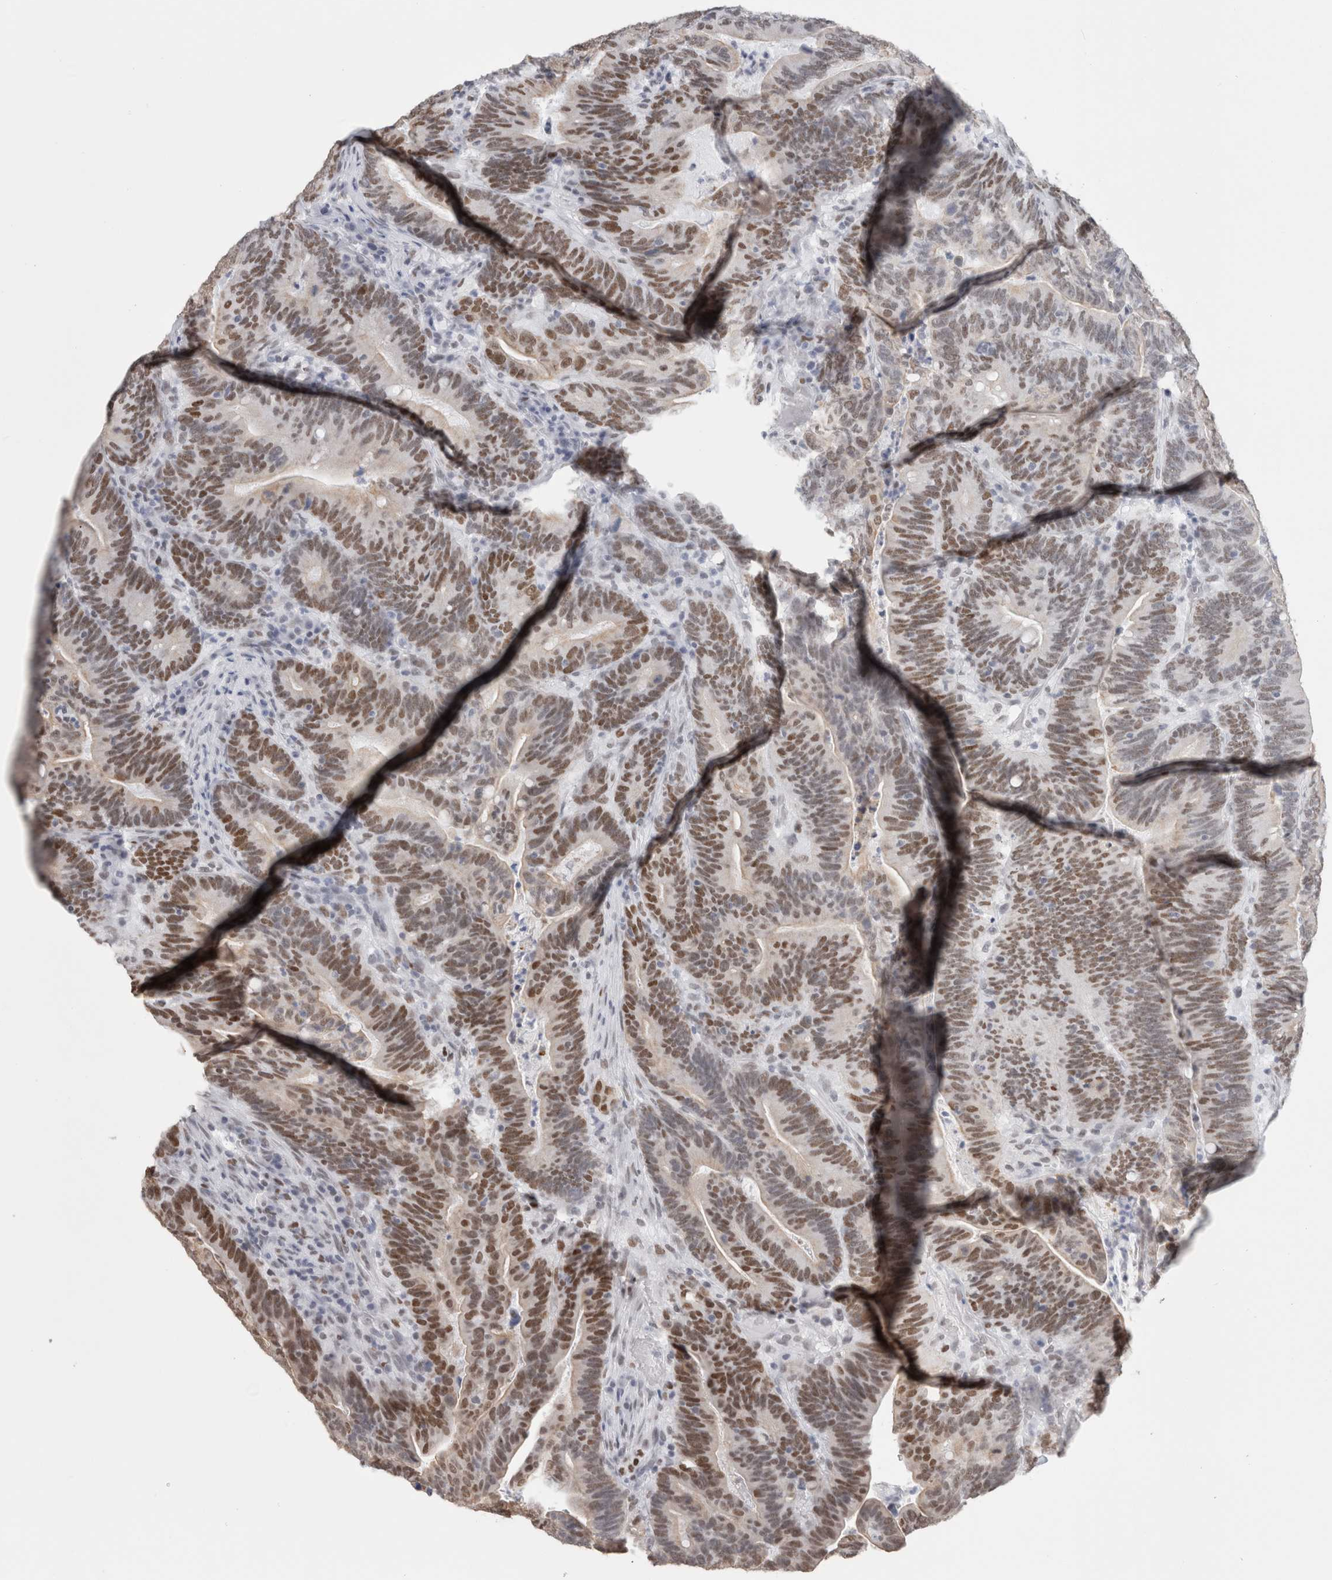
{"staining": {"intensity": "strong", "quantity": "25%-75%", "location": "nuclear"}, "tissue": "colorectal cancer", "cell_type": "Tumor cells", "image_type": "cancer", "snomed": [{"axis": "morphology", "description": "Adenocarcinoma, NOS"}, {"axis": "topography", "description": "Colon"}], "caption": "A brown stain highlights strong nuclear staining of a protein in human colorectal cancer tumor cells. (brown staining indicates protein expression, while blue staining denotes nuclei).", "gene": "SMARCC1", "patient": {"sex": "female", "age": 66}}